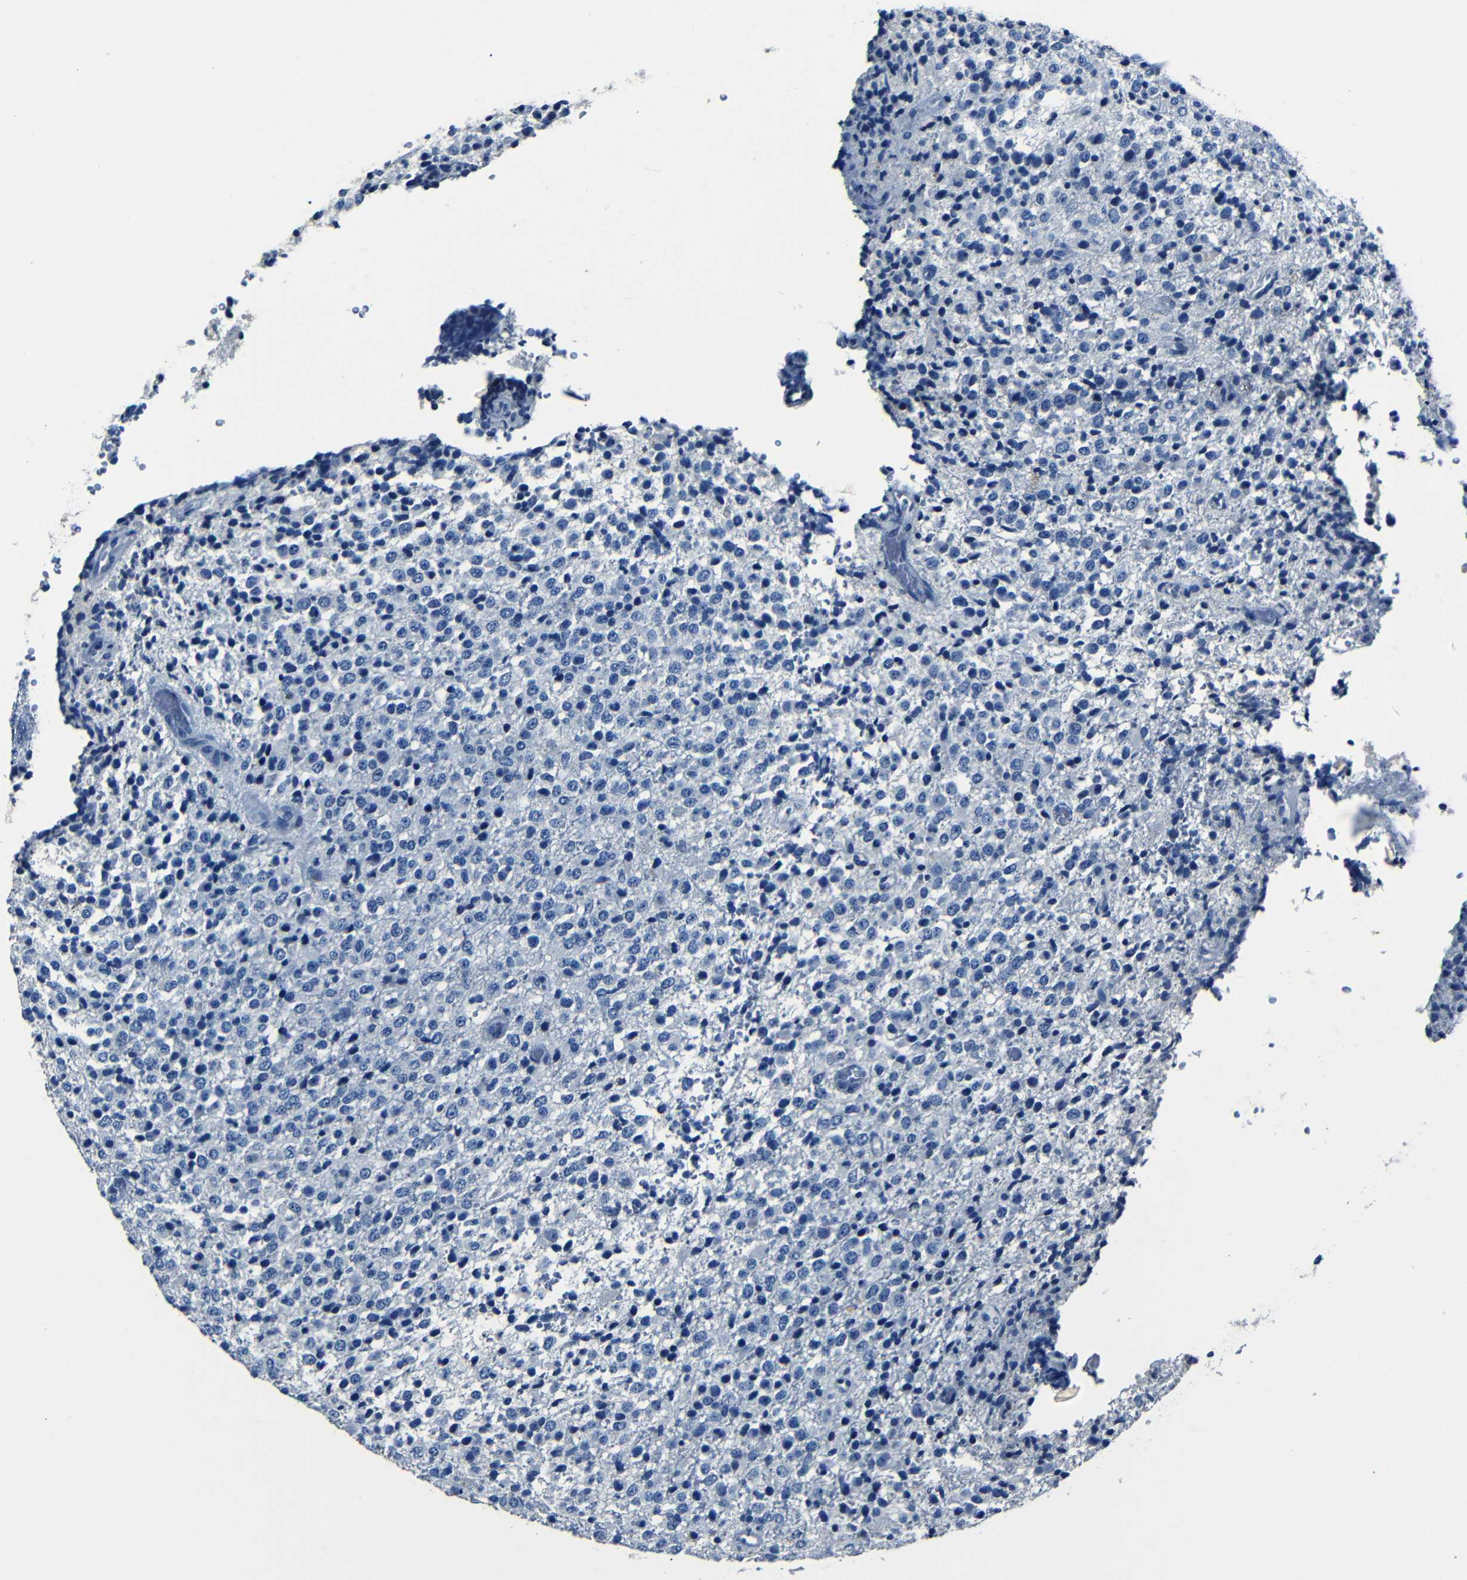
{"staining": {"intensity": "negative", "quantity": "none", "location": "none"}, "tissue": "glioma", "cell_type": "Tumor cells", "image_type": "cancer", "snomed": [{"axis": "morphology", "description": "Glioma, malignant, High grade"}, {"axis": "topography", "description": "pancreas cauda"}], "caption": "The photomicrograph displays no staining of tumor cells in high-grade glioma (malignant). The staining was performed using DAB to visualize the protein expression in brown, while the nuclei were stained in blue with hematoxylin (Magnification: 20x).", "gene": "NCMAP", "patient": {"sex": "male", "age": 60}}